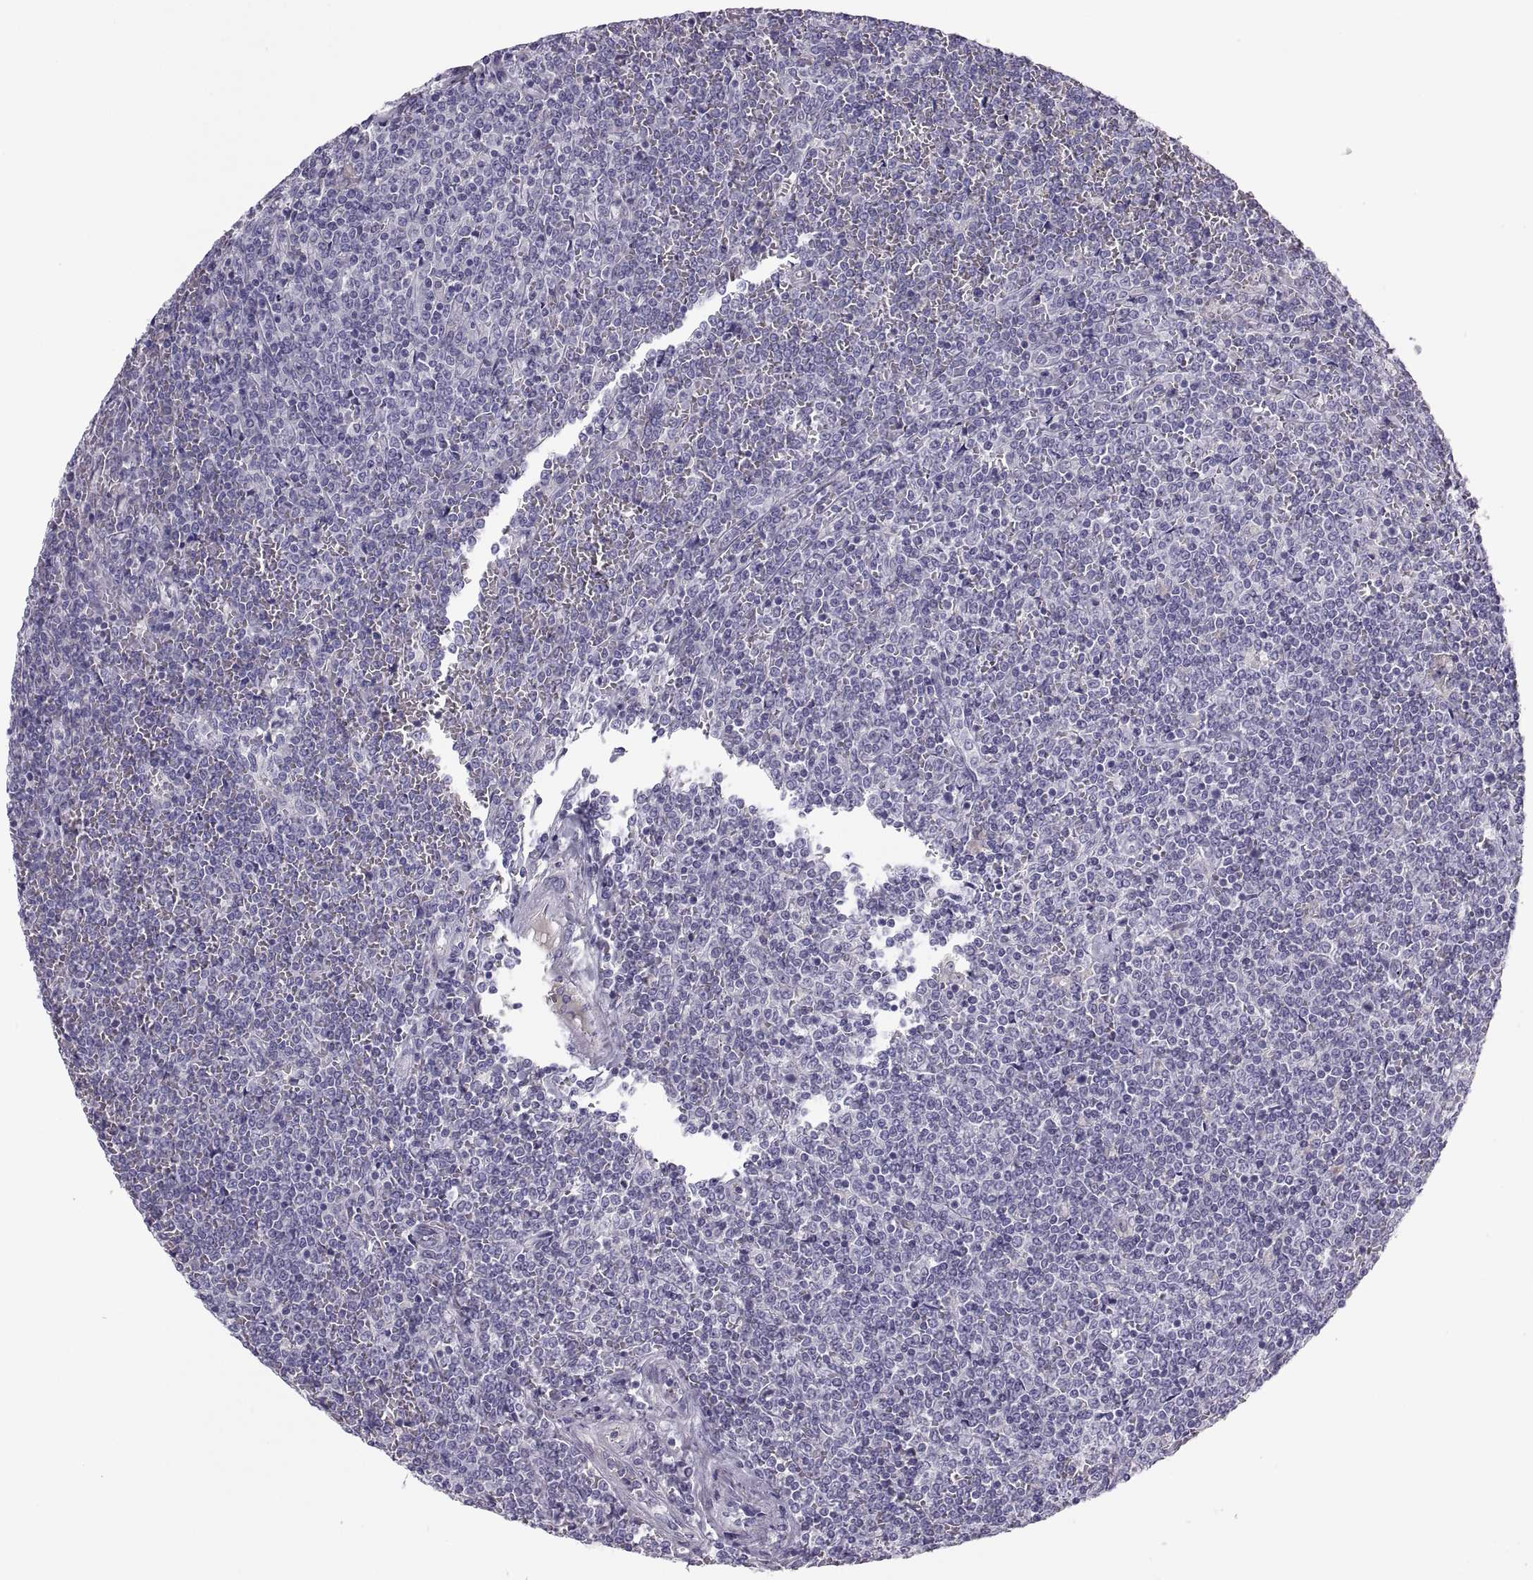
{"staining": {"intensity": "negative", "quantity": "none", "location": "none"}, "tissue": "lymphoma", "cell_type": "Tumor cells", "image_type": "cancer", "snomed": [{"axis": "morphology", "description": "Malignant lymphoma, non-Hodgkin's type, Low grade"}, {"axis": "topography", "description": "Spleen"}], "caption": "High power microscopy photomicrograph of an immunohistochemistry (IHC) photomicrograph of malignant lymphoma, non-Hodgkin's type (low-grade), revealing no significant expression in tumor cells. The staining is performed using DAB (3,3'-diaminobenzidine) brown chromogen with nuclei counter-stained in using hematoxylin.", "gene": "MAGEB2", "patient": {"sex": "female", "age": 19}}